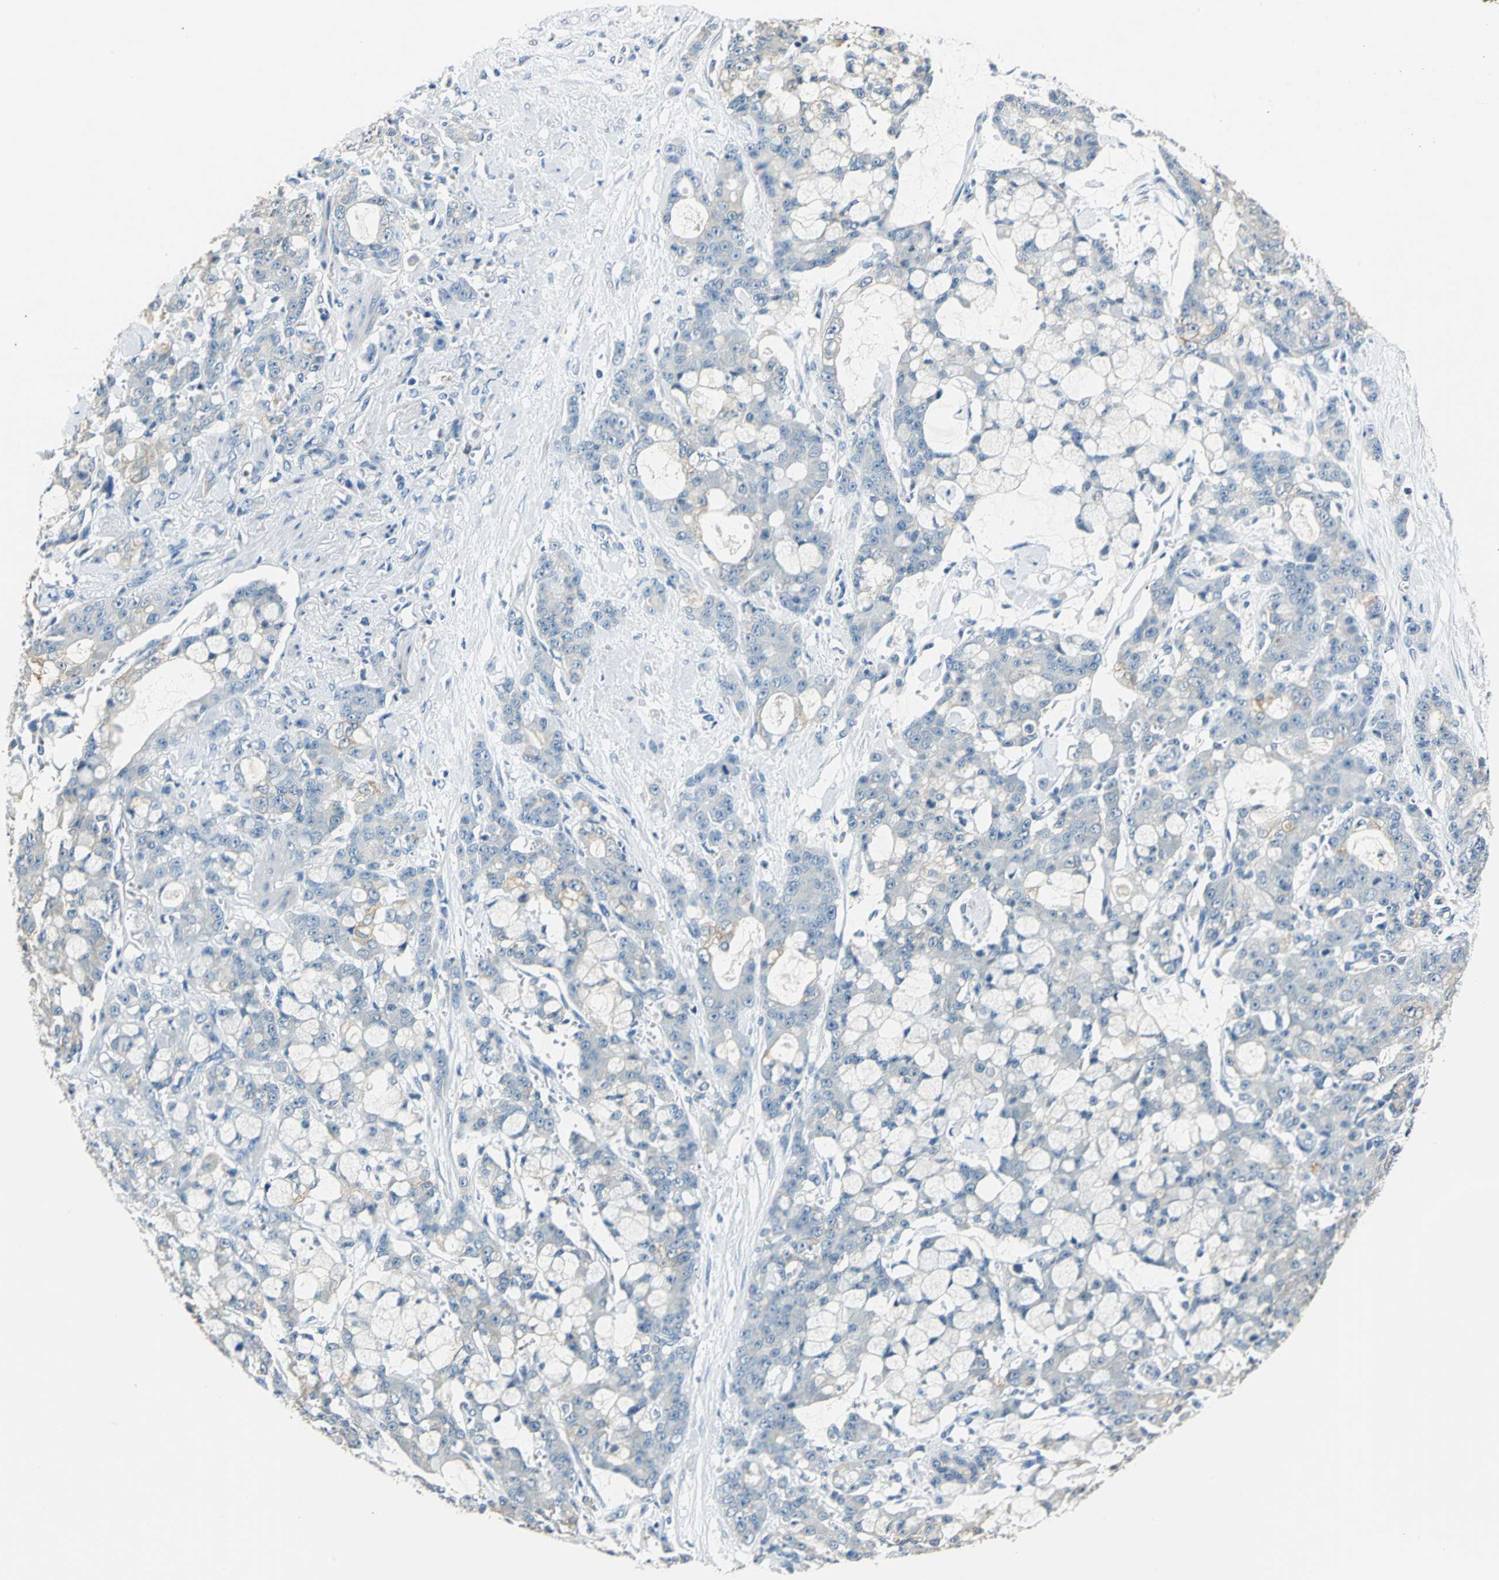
{"staining": {"intensity": "weak", "quantity": ">75%", "location": "cytoplasmic/membranous"}, "tissue": "pancreatic cancer", "cell_type": "Tumor cells", "image_type": "cancer", "snomed": [{"axis": "morphology", "description": "Adenocarcinoma, NOS"}, {"axis": "topography", "description": "Pancreas"}], "caption": "Protein staining of pancreatic adenocarcinoma tissue reveals weak cytoplasmic/membranous positivity in approximately >75% of tumor cells. (DAB = brown stain, brightfield microscopy at high magnification).", "gene": "RASD2", "patient": {"sex": "female", "age": 73}}